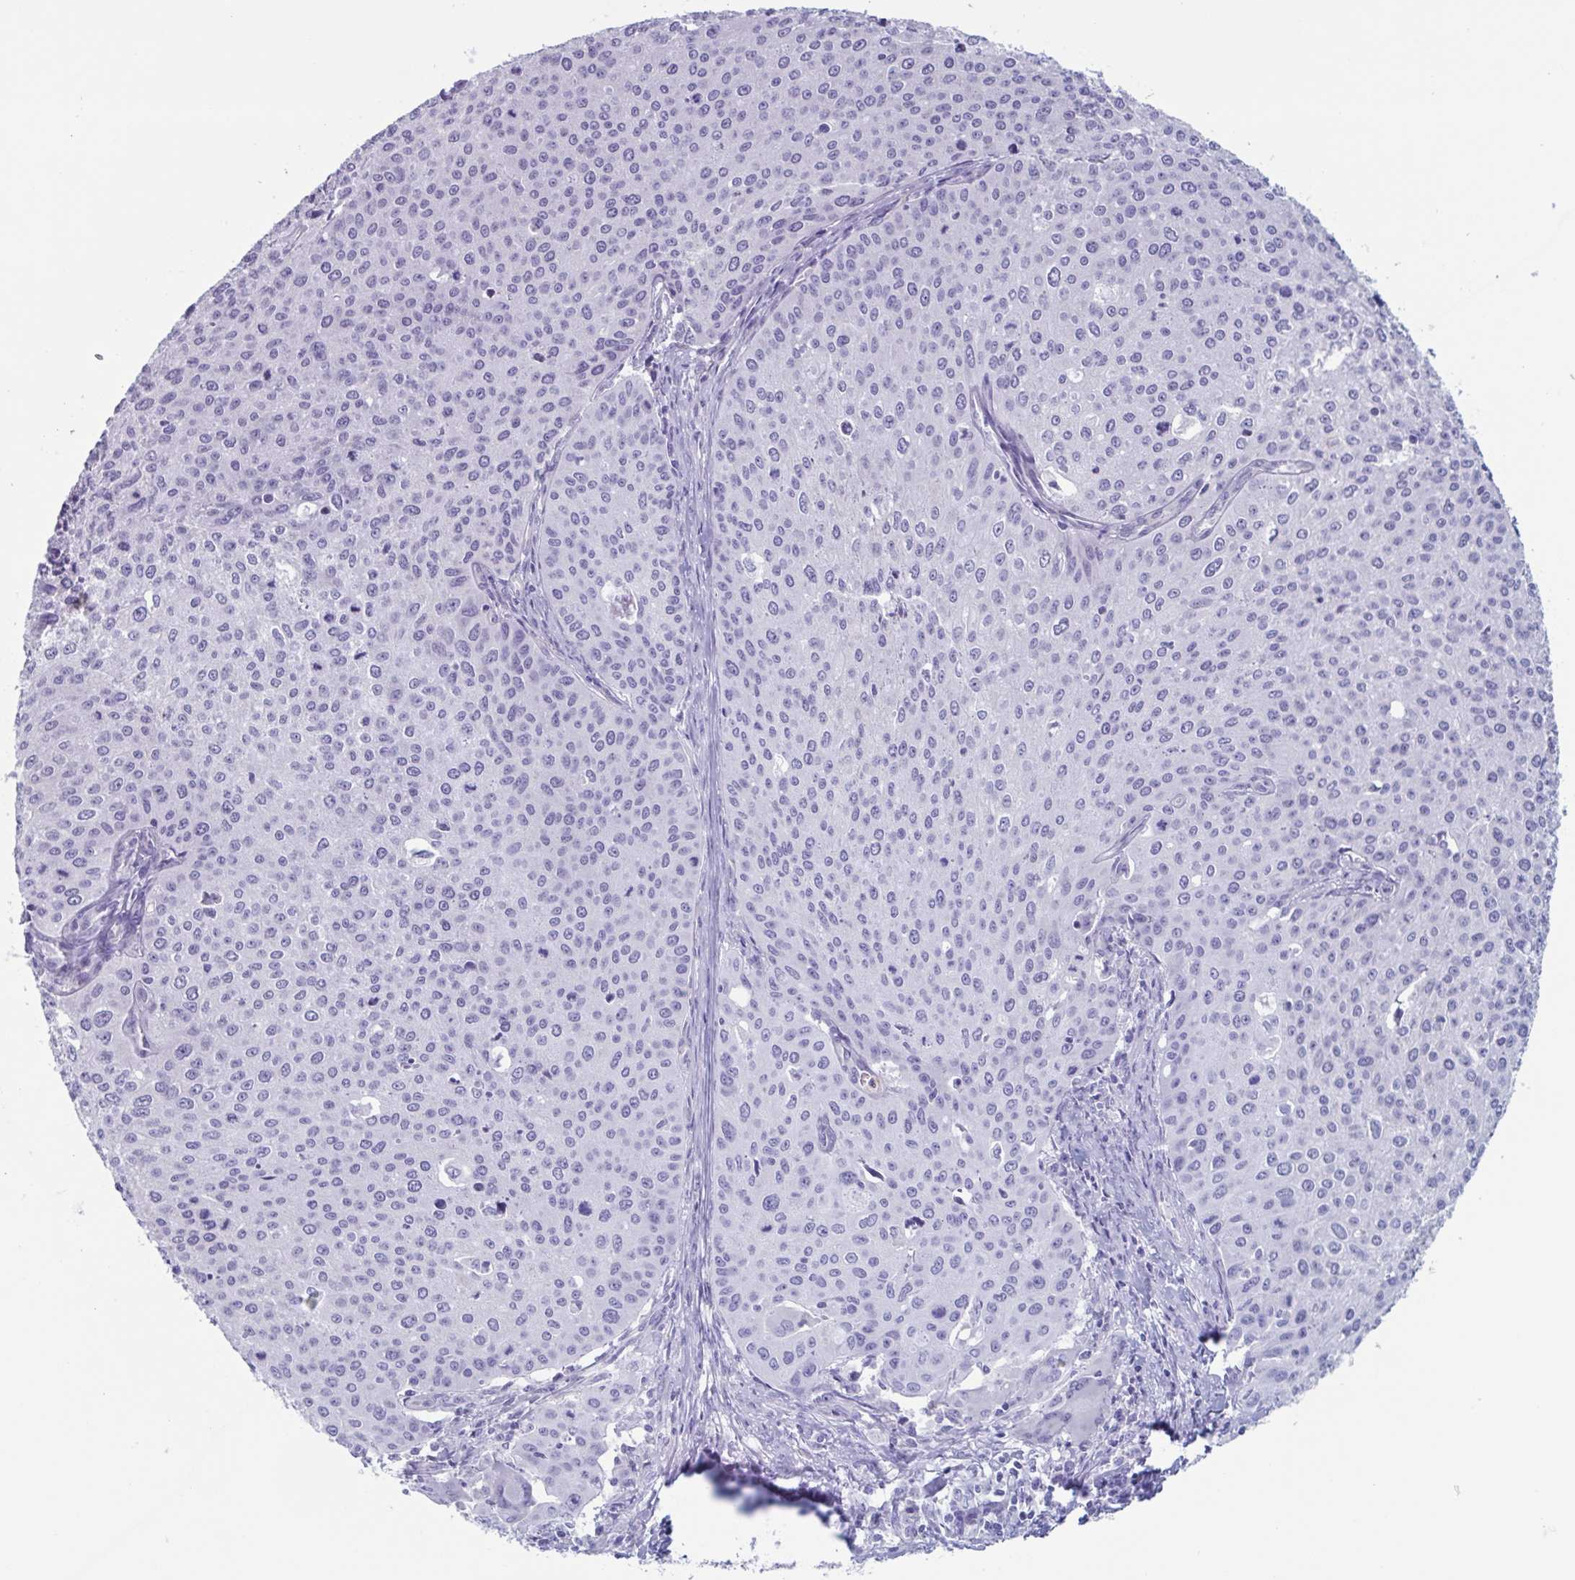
{"staining": {"intensity": "negative", "quantity": "none", "location": "none"}, "tissue": "cervical cancer", "cell_type": "Tumor cells", "image_type": "cancer", "snomed": [{"axis": "morphology", "description": "Squamous cell carcinoma, NOS"}, {"axis": "topography", "description": "Cervix"}], "caption": "This is a micrograph of immunohistochemistry (IHC) staining of cervical cancer, which shows no positivity in tumor cells.", "gene": "BPI", "patient": {"sex": "female", "age": 38}}